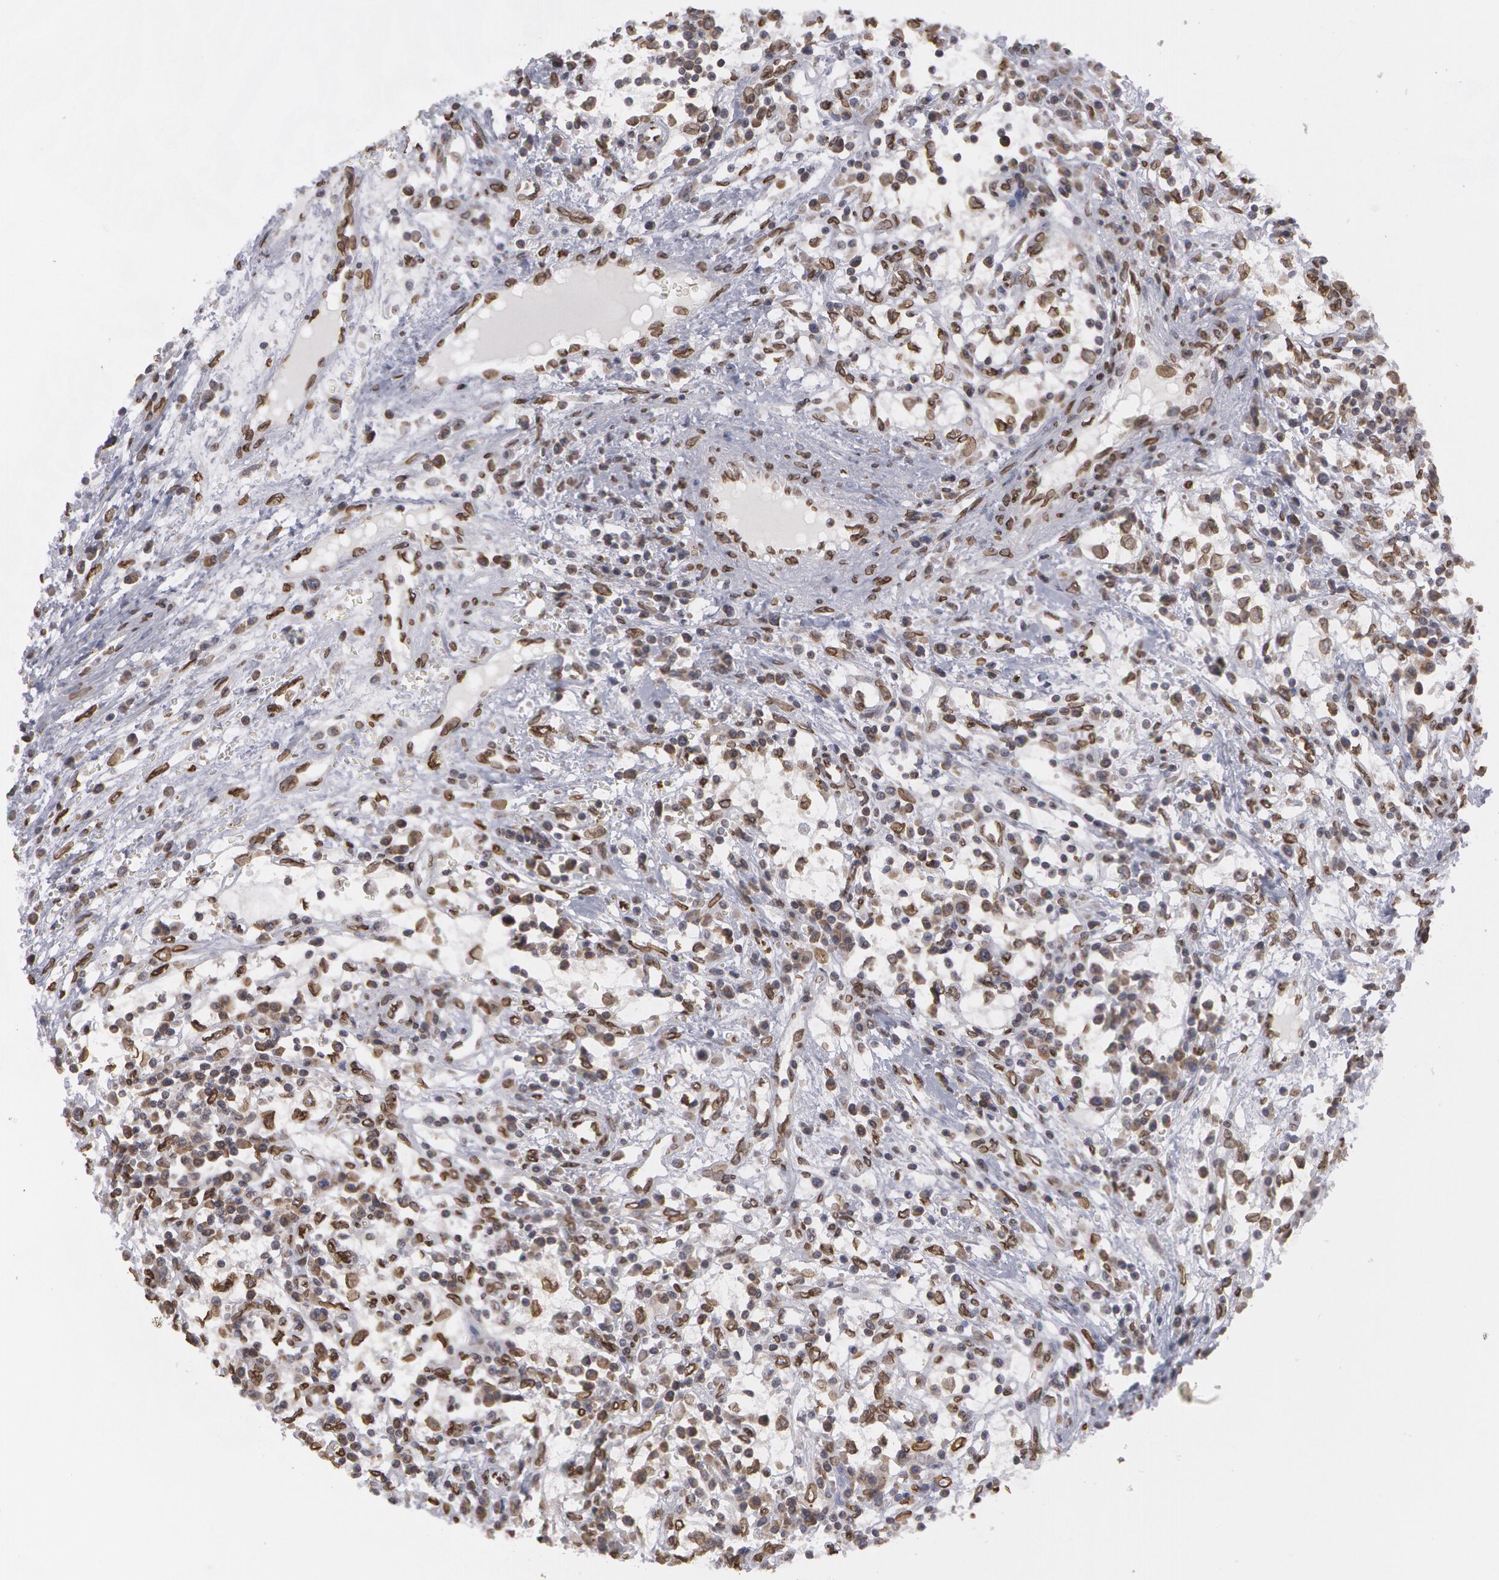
{"staining": {"intensity": "moderate", "quantity": "25%-75%", "location": "nuclear"}, "tissue": "renal cancer", "cell_type": "Tumor cells", "image_type": "cancer", "snomed": [{"axis": "morphology", "description": "Adenocarcinoma, NOS"}, {"axis": "topography", "description": "Kidney"}], "caption": "Protein staining exhibits moderate nuclear staining in about 25%-75% of tumor cells in renal adenocarcinoma.", "gene": "EMD", "patient": {"sex": "male", "age": 82}}